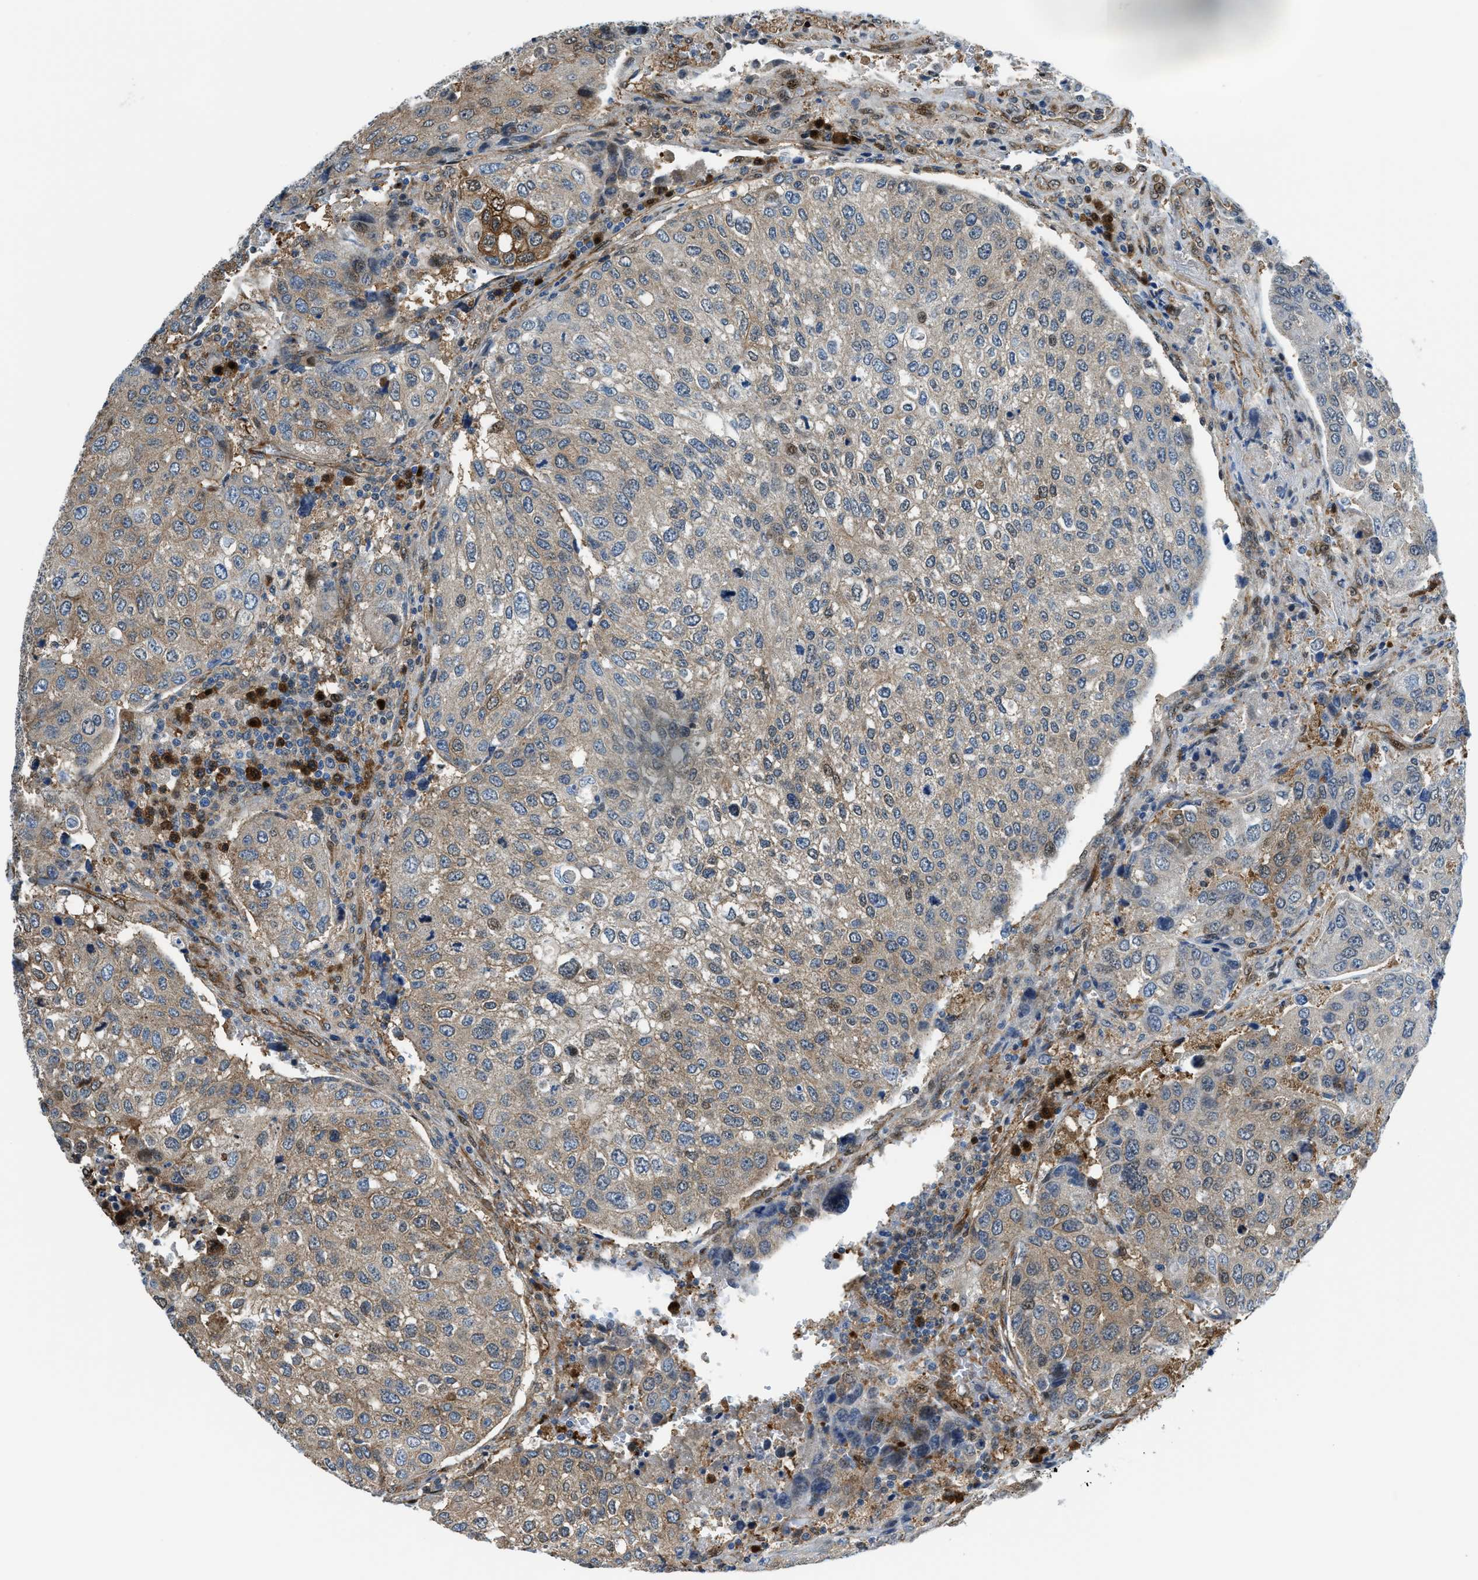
{"staining": {"intensity": "moderate", "quantity": ">75%", "location": "cytoplasmic/membranous"}, "tissue": "urothelial cancer", "cell_type": "Tumor cells", "image_type": "cancer", "snomed": [{"axis": "morphology", "description": "Urothelial carcinoma, High grade"}, {"axis": "topography", "description": "Lymph node"}, {"axis": "topography", "description": "Urinary bladder"}], "caption": "IHC (DAB) staining of human urothelial cancer displays moderate cytoplasmic/membranous protein staining in about >75% of tumor cells.", "gene": "YWHAE", "patient": {"sex": "male", "age": 51}}